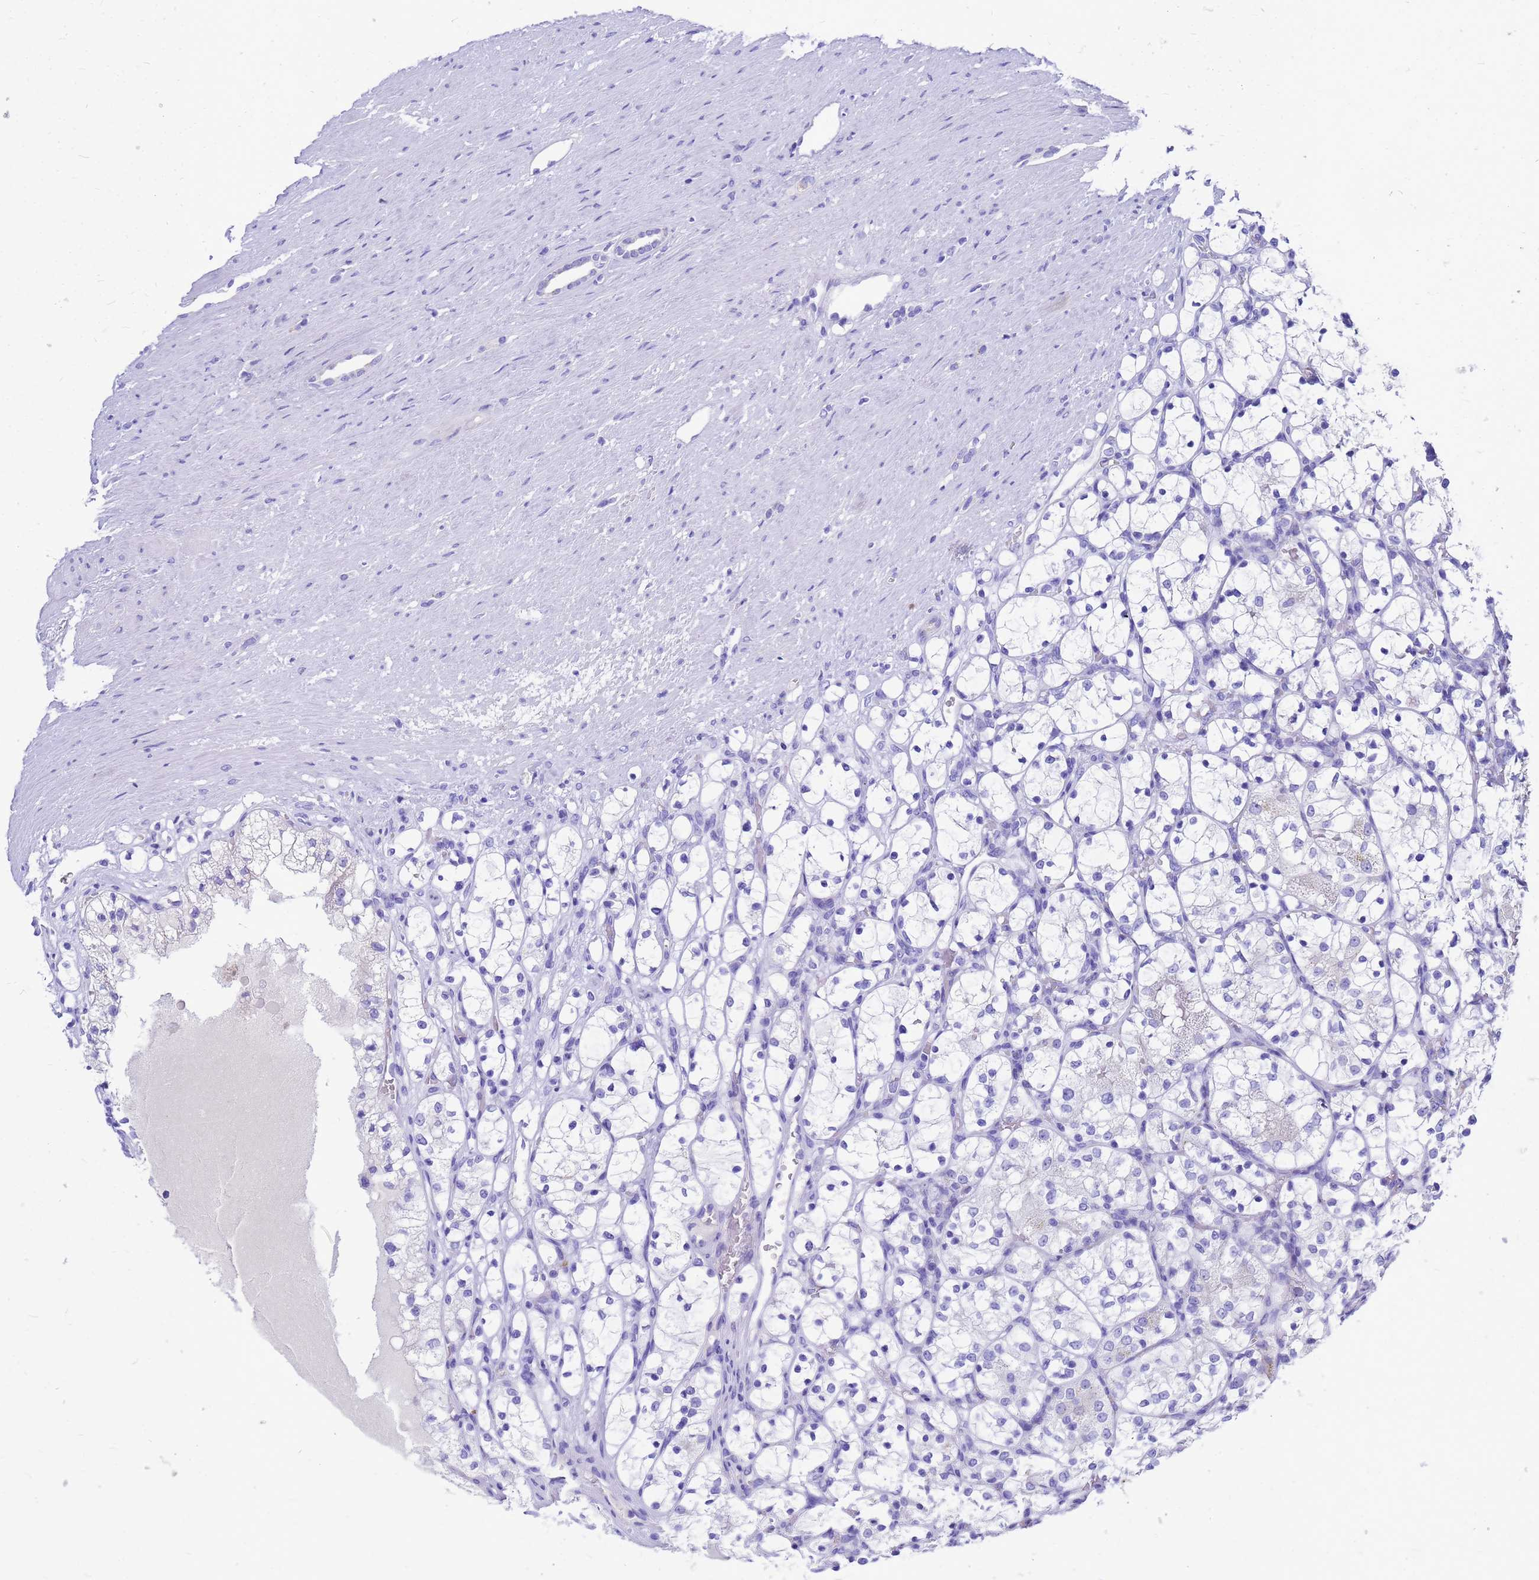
{"staining": {"intensity": "negative", "quantity": "none", "location": "none"}, "tissue": "renal cancer", "cell_type": "Tumor cells", "image_type": "cancer", "snomed": [{"axis": "morphology", "description": "Adenocarcinoma, NOS"}, {"axis": "topography", "description": "Kidney"}], "caption": "Image shows no protein positivity in tumor cells of renal cancer tissue.", "gene": "OR52E2", "patient": {"sex": "female", "age": 69}}